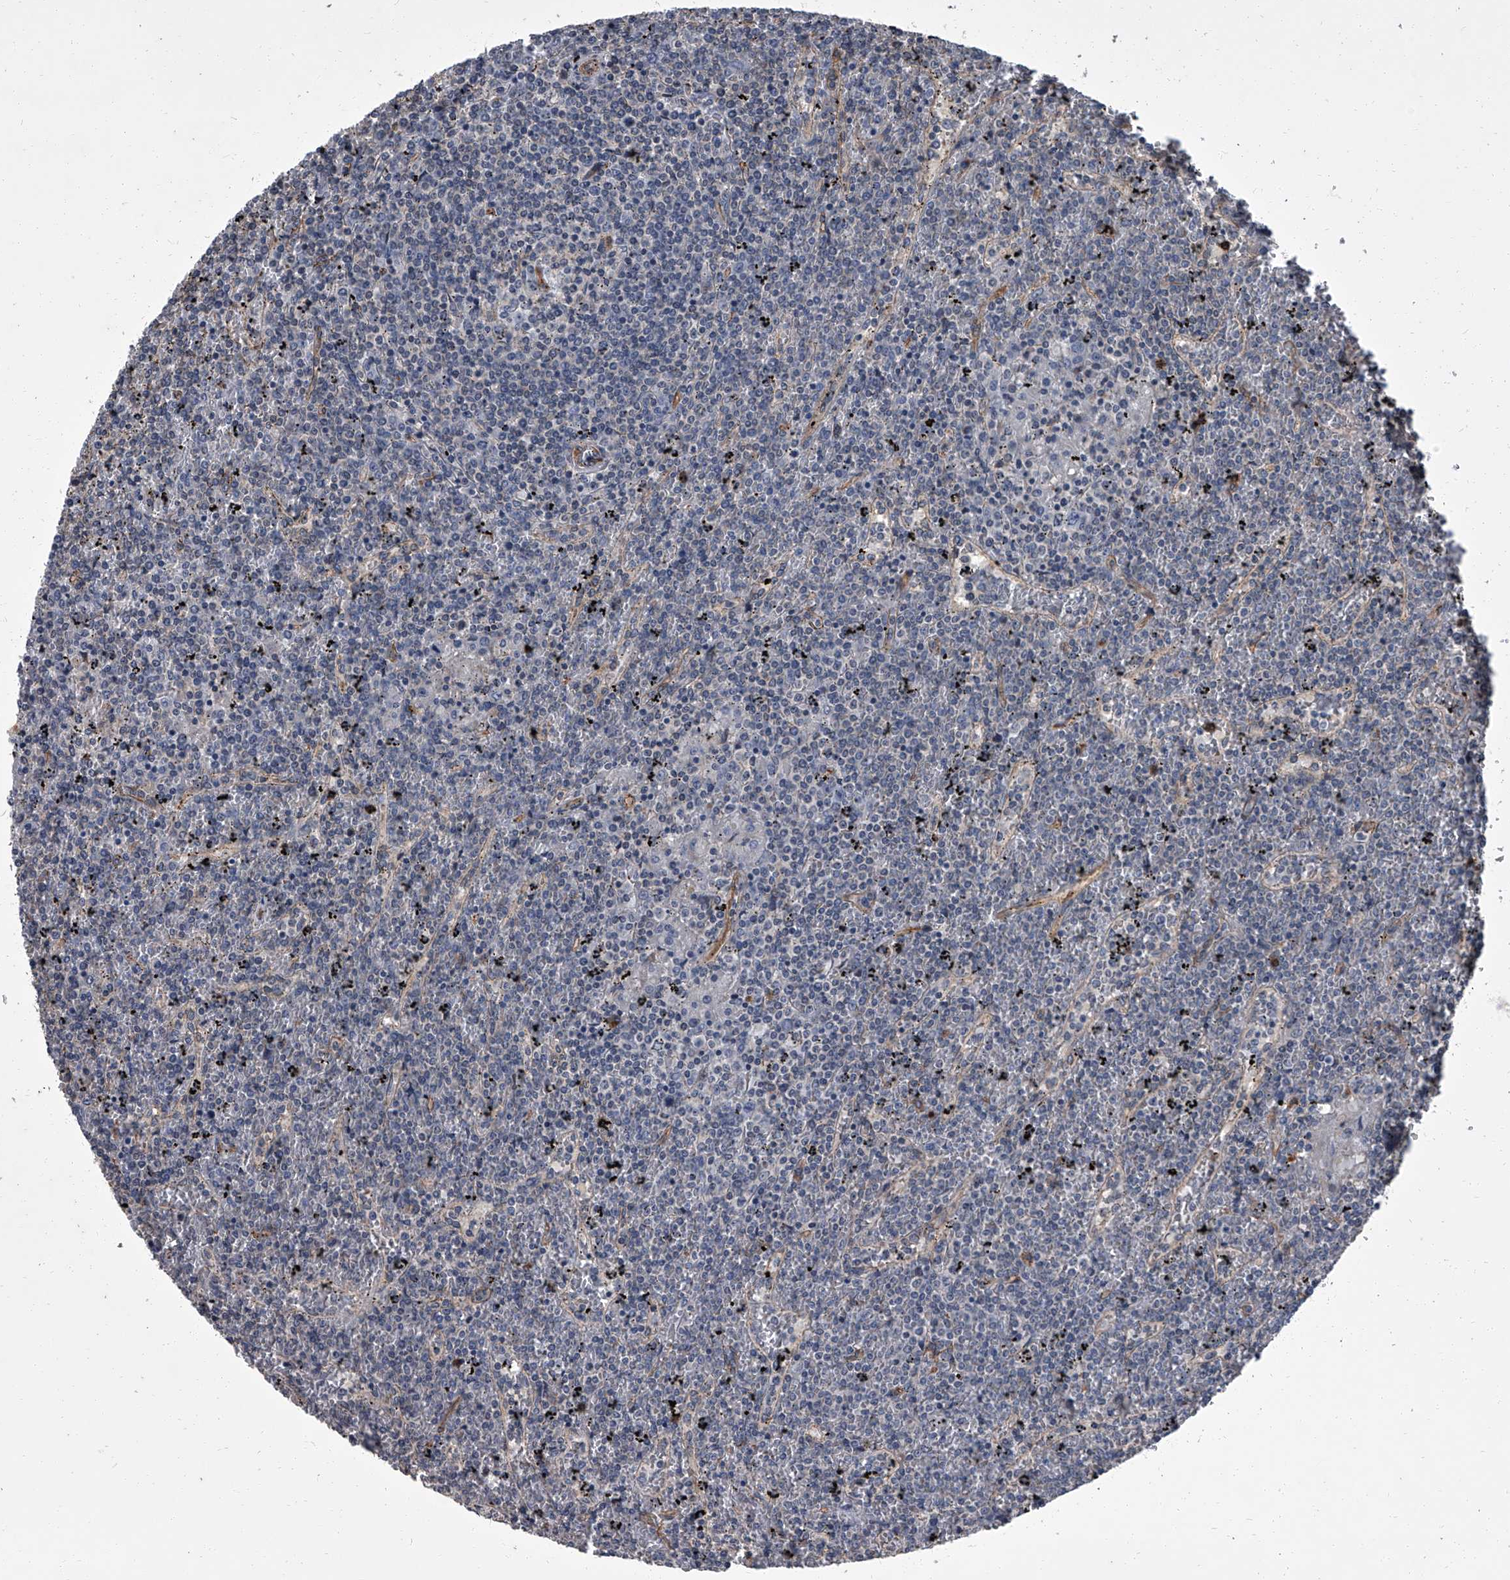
{"staining": {"intensity": "negative", "quantity": "none", "location": "none"}, "tissue": "lymphoma", "cell_type": "Tumor cells", "image_type": "cancer", "snomed": [{"axis": "morphology", "description": "Malignant lymphoma, non-Hodgkin's type, Low grade"}, {"axis": "topography", "description": "Spleen"}], "caption": "Tumor cells show no significant positivity in low-grade malignant lymphoma, non-Hodgkin's type.", "gene": "SIRT4", "patient": {"sex": "female", "age": 19}}